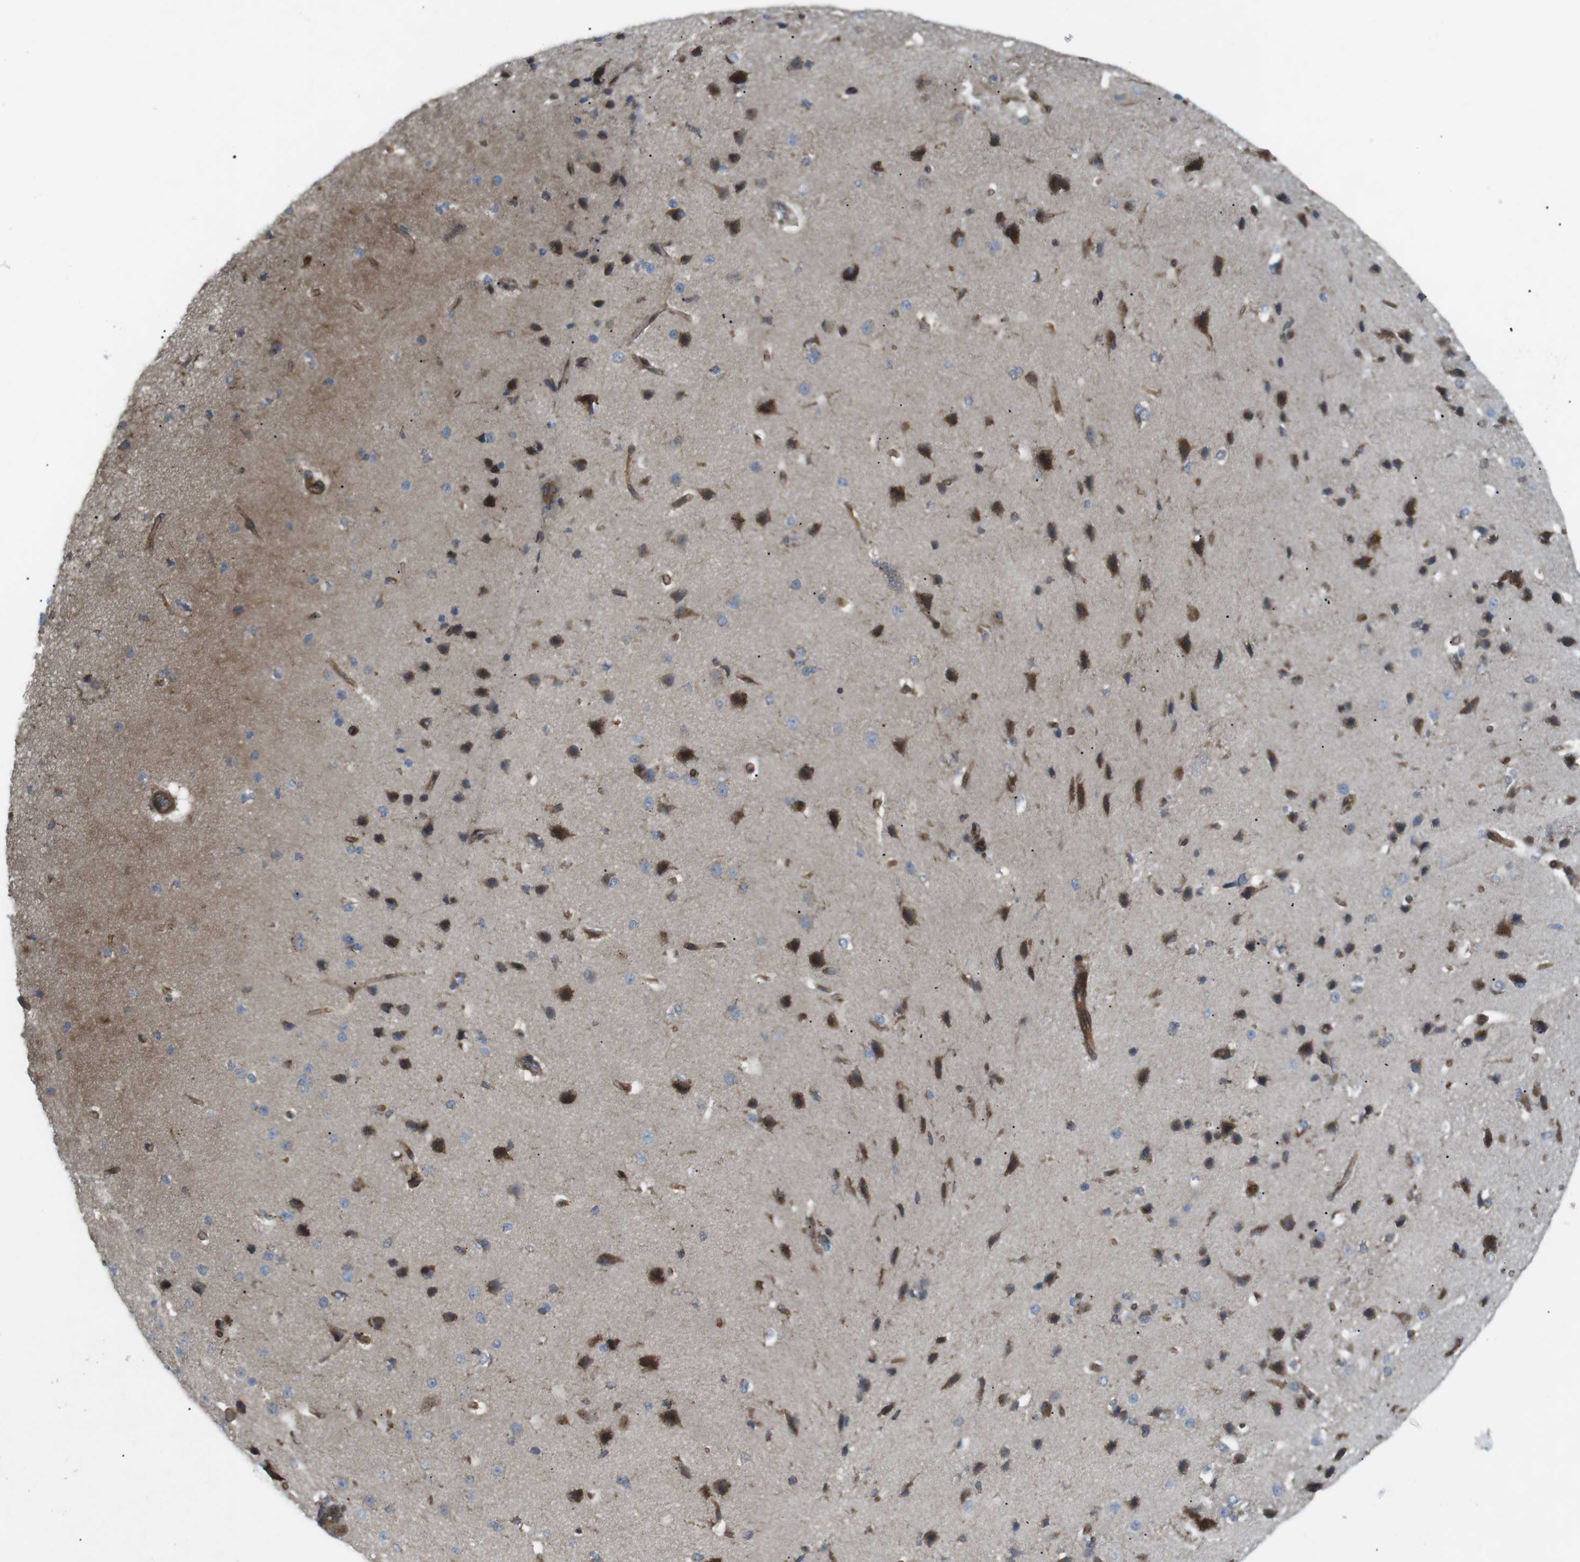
{"staining": {"intensity": "strong", "quantity": ">75%", "location": "cytoplasmic/membranous"}, "tissue": "cerebral cortex", "cell_type": "Endothelial cells", "image_type": "normal", "snomed": [{"axis": "morphology", "description": "Normal tissue, NOS"}, {"axis": "morphology", "description": "Developmental malformation"}, {"axis": "topography", "description": "Cerebral cortex"}], "caption": "Cerebral cortex stained with immunohistochemistry (IHC) displays strong cytoplasmic/membranous staining in about >75% of endothelial cells.", "gene": "KANK2", "patient": {"sex": "female", "age": 30}}